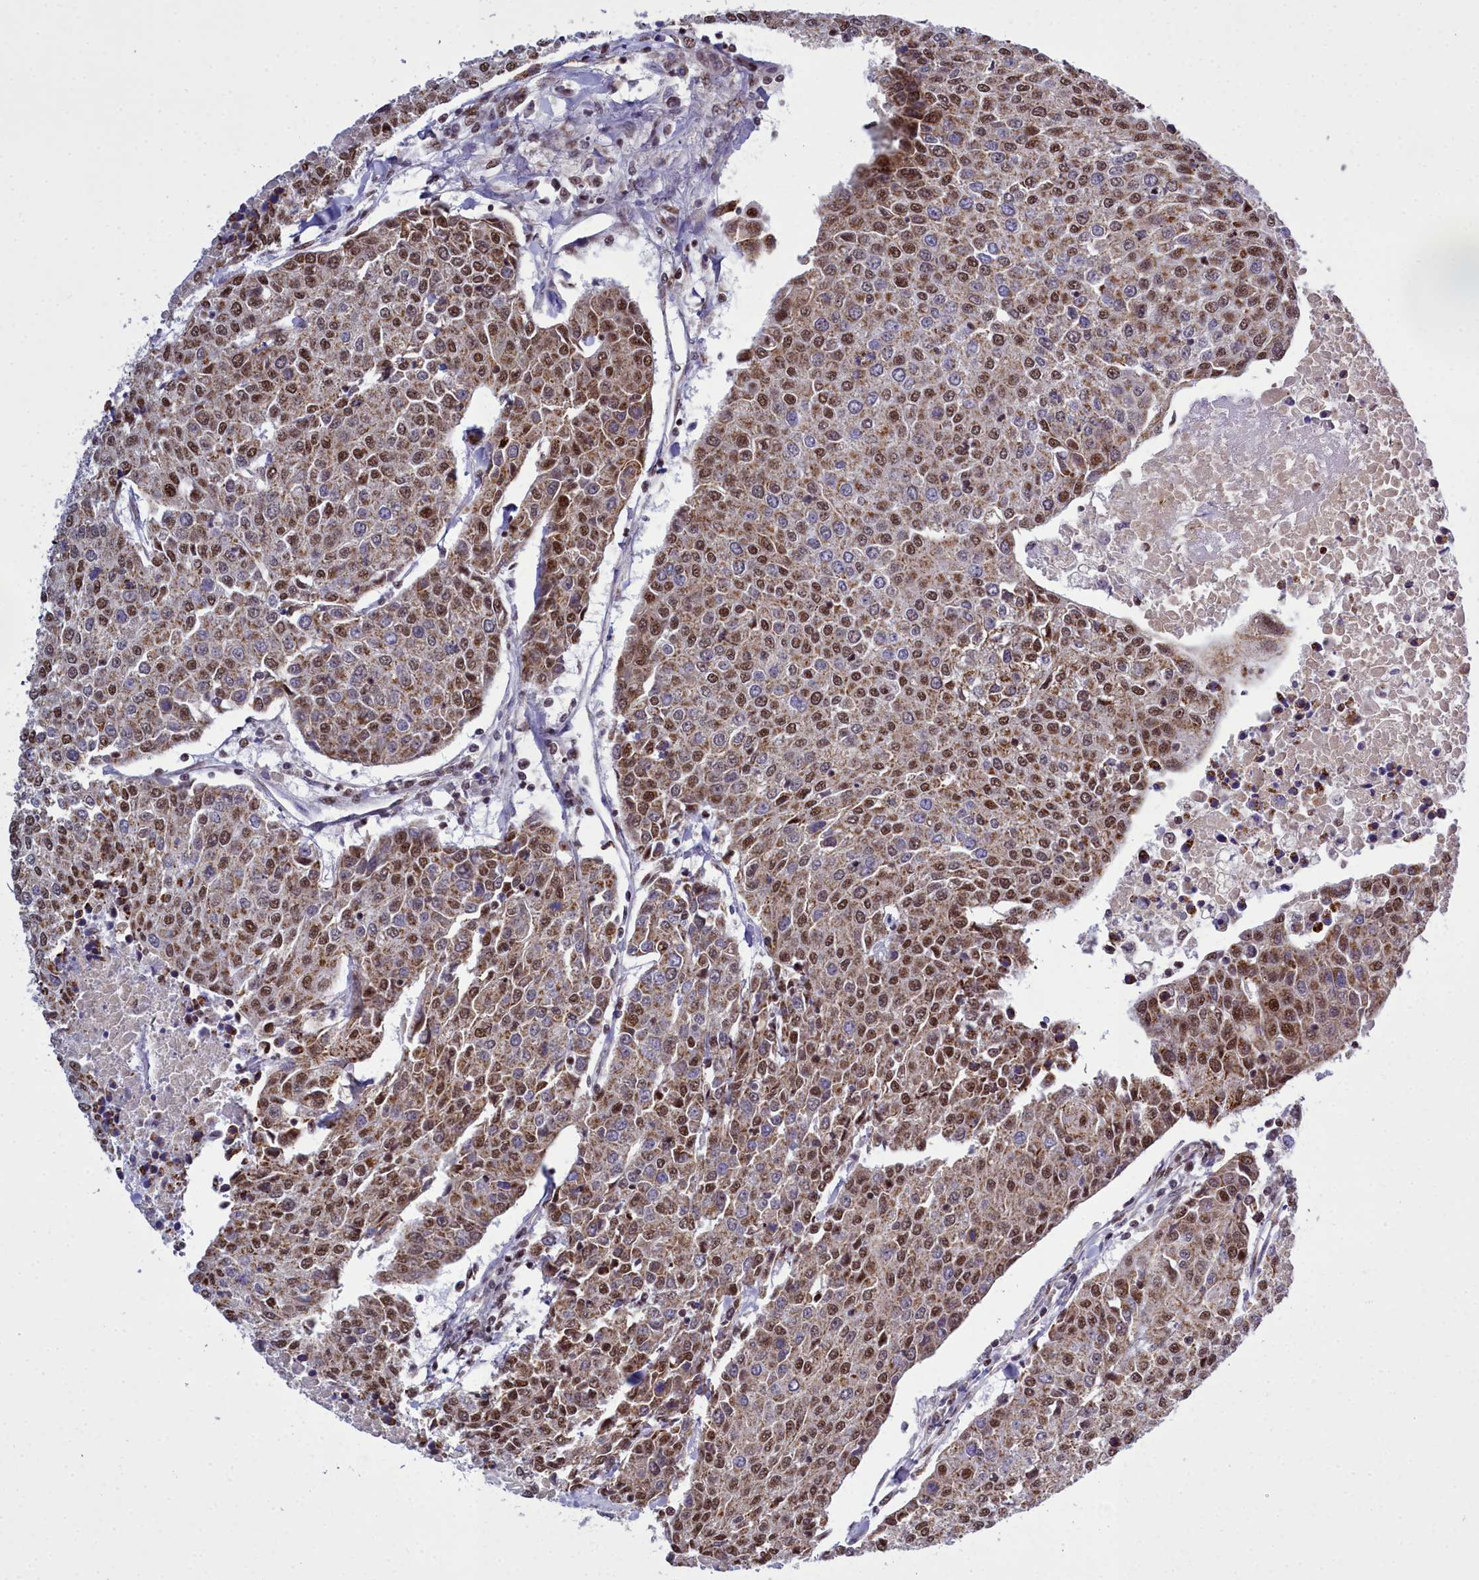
{"staining": {"intensity": "moderate", "quantity": ">75%", "location": "cytoplasmic/membranous,nuclear"}, "tissue": "urothelial cancer", "cell_type": "Tumor cells", "image_type": "cancer", "snomed": [{"axis": "morphology", "description": "Urothelial carcinoma, High grade"}, {"axis": "topography", "description": "Urinary bladder"}], "caption": "IHC micrograph of neoplastic tissue: human urothelial carcinoma (high-grade) stained using immunohistochemistry demonstrates medium levels of moderate protein expression localized specifically in the cytoplasmic/membranous and nuclear of tumor cells, appearing as a cytoplasmic/membranous and nuclear brown color.", "gene": "POM121L2", "patient": {"sex": "female", "age": 85}}